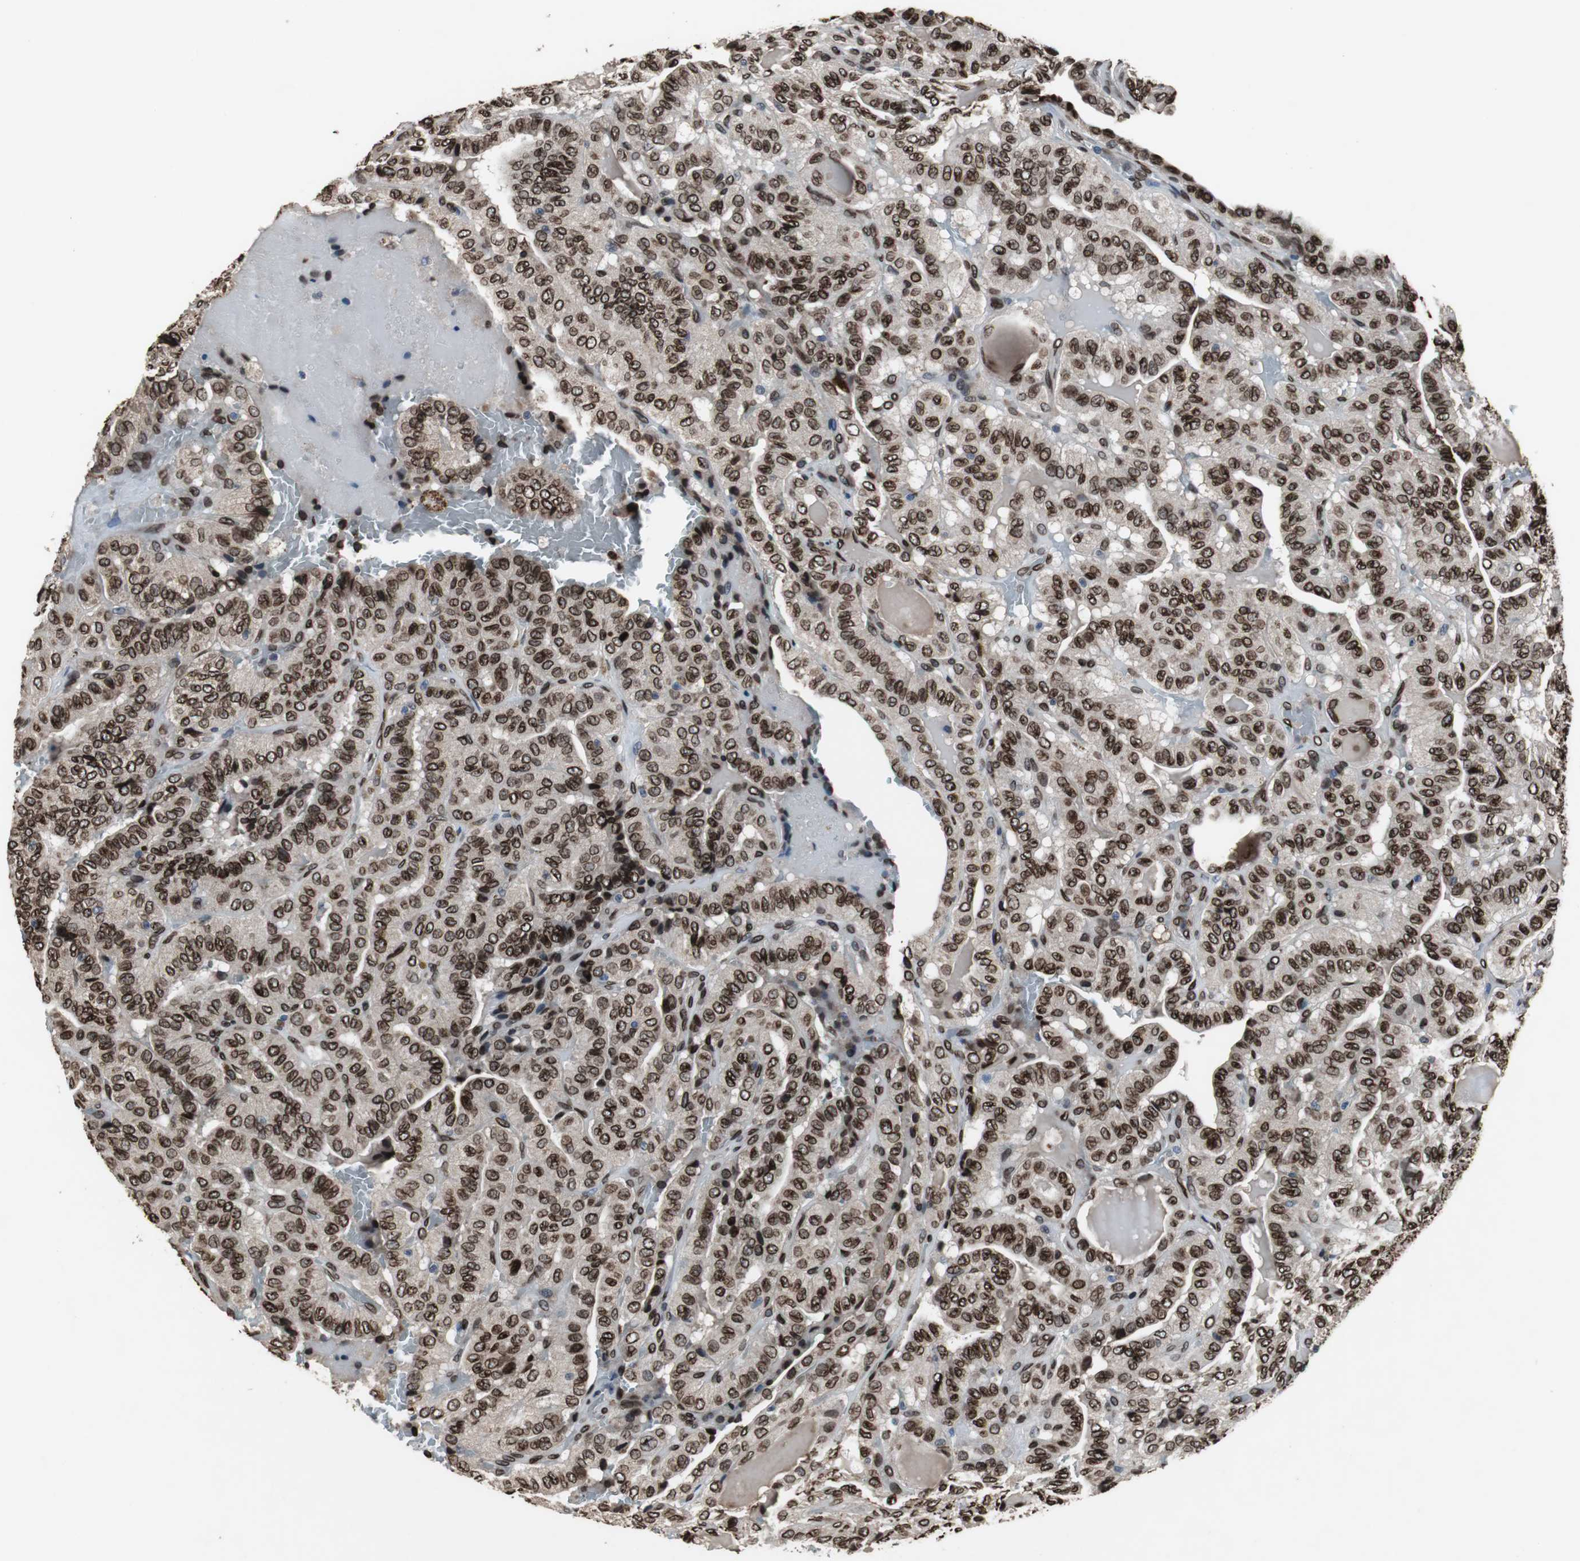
{"staining": {"intensity": "strong", "quantity": ">75%", "location": "cytoplasmic/membranous,nuclear"}, "tissue": "thyroid cancer", "cell_type": "Tumor cells", "image_type": "cancer", "snomed": [{"axis": "morphology", "description": "Papillary adenocarcinoma, NOS"}, {"axis": "topography", "description": "Thyroid gland"}], "caption": "Immunohistochemistry of thyroid papillary adenocarcinoma demonstrates high levels of strong cytoplasmic/membranous and nuclear staining in about >75% of tumor cells. (brown staining indicates protein expression, while blue staining denotes nuclei).", "gene": "LMNA", "patient": {"sex": "male", "age": 77}}